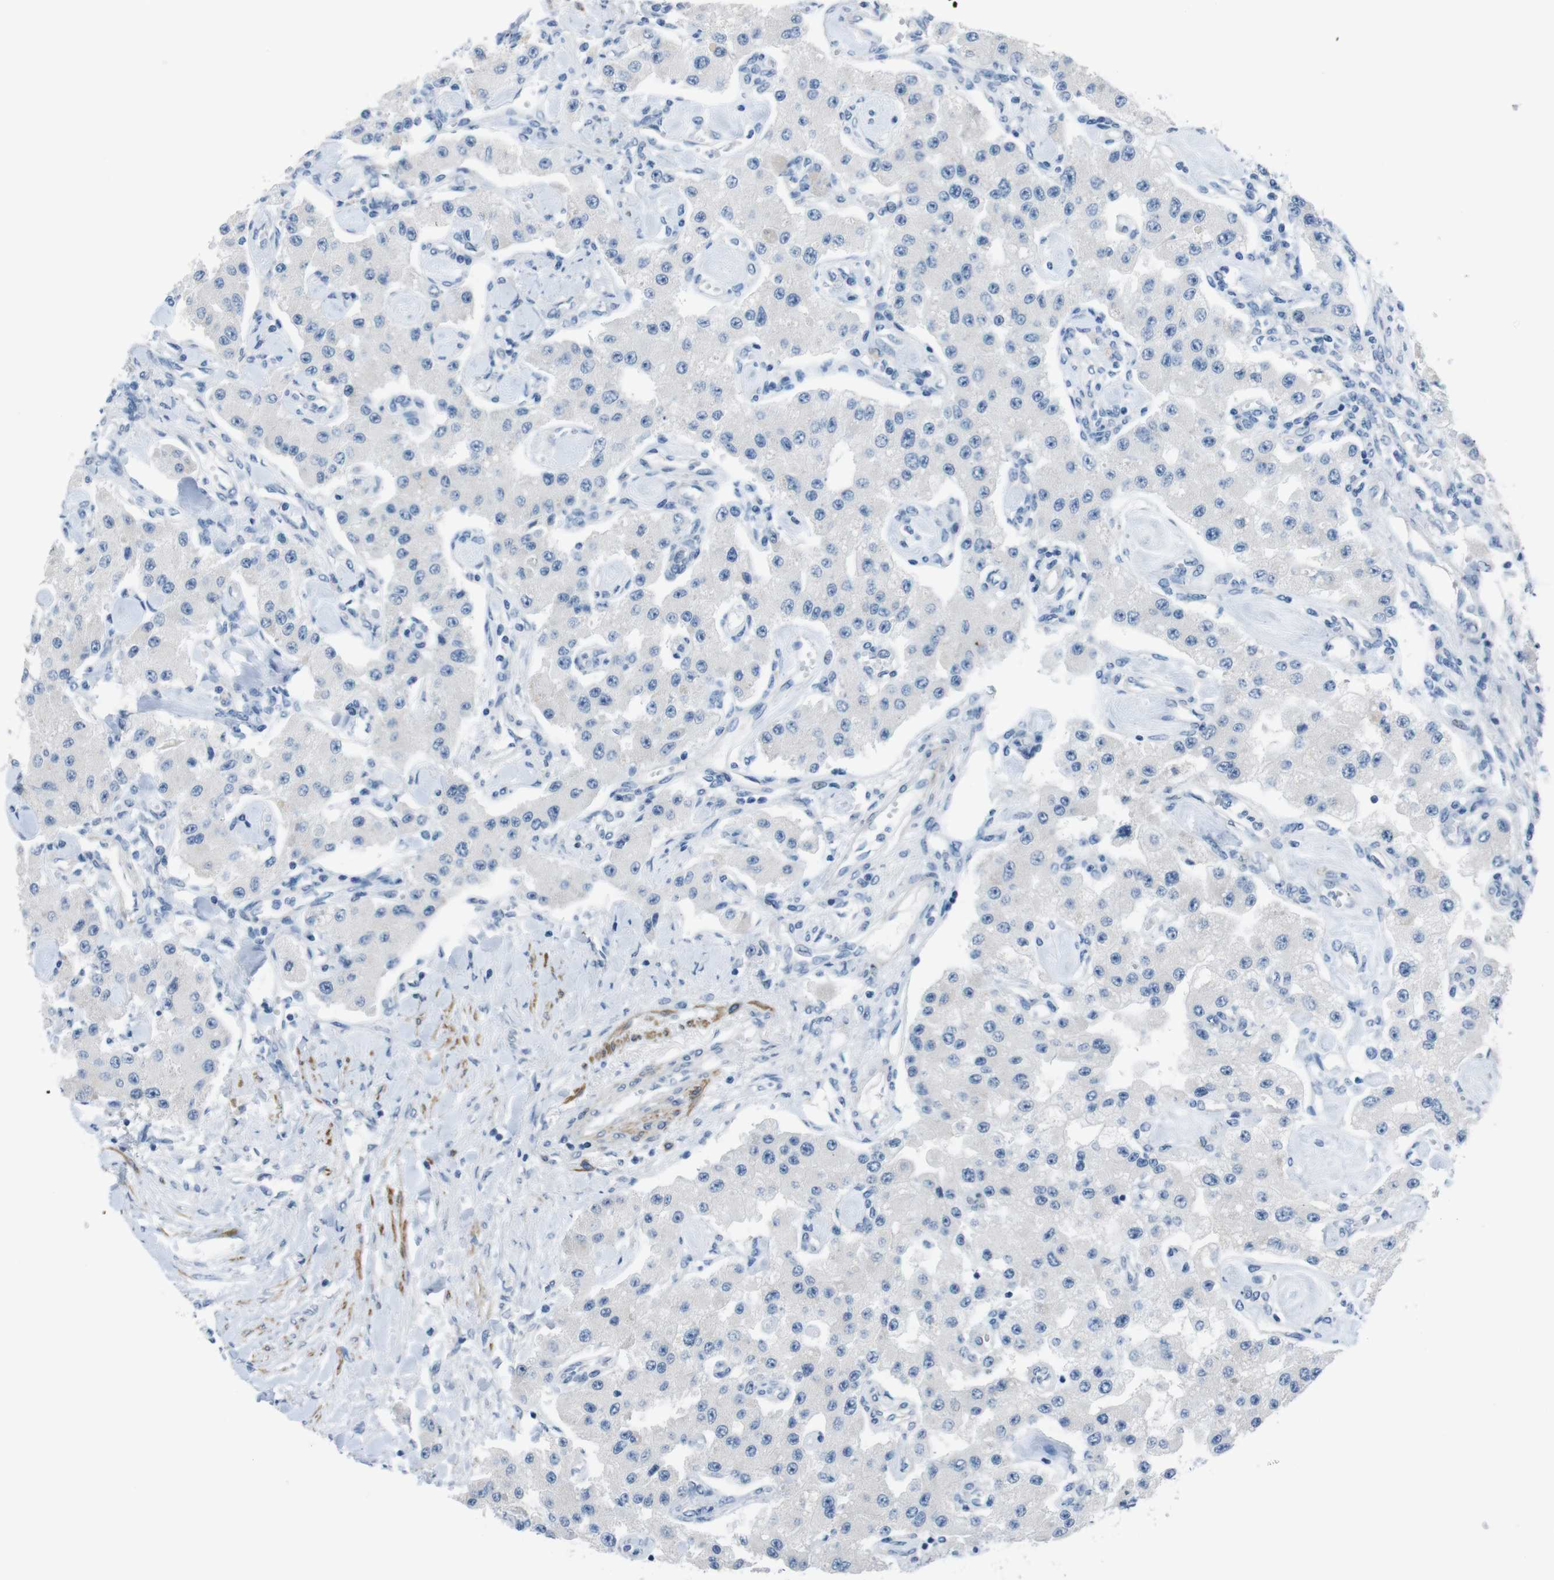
{"staining": {"intensity": "negative", "quantity": "none", "location": "none"}, "tissue": "carcinoid", "cell_type": "Tumor cells", "image_type": "cancer", "snomed": [{"axis": "morphology", "description": "Carcinoid, malignant, NOS"}, {"axis": "topography", "description": "Pancreas"}], "caption": "DAB immunohistochemical staining of human carcinoid (malignant) shows no significant positivity in tumor cells.", "gene": "HRH2", "patient": {"sex": "male", "age": 41}}